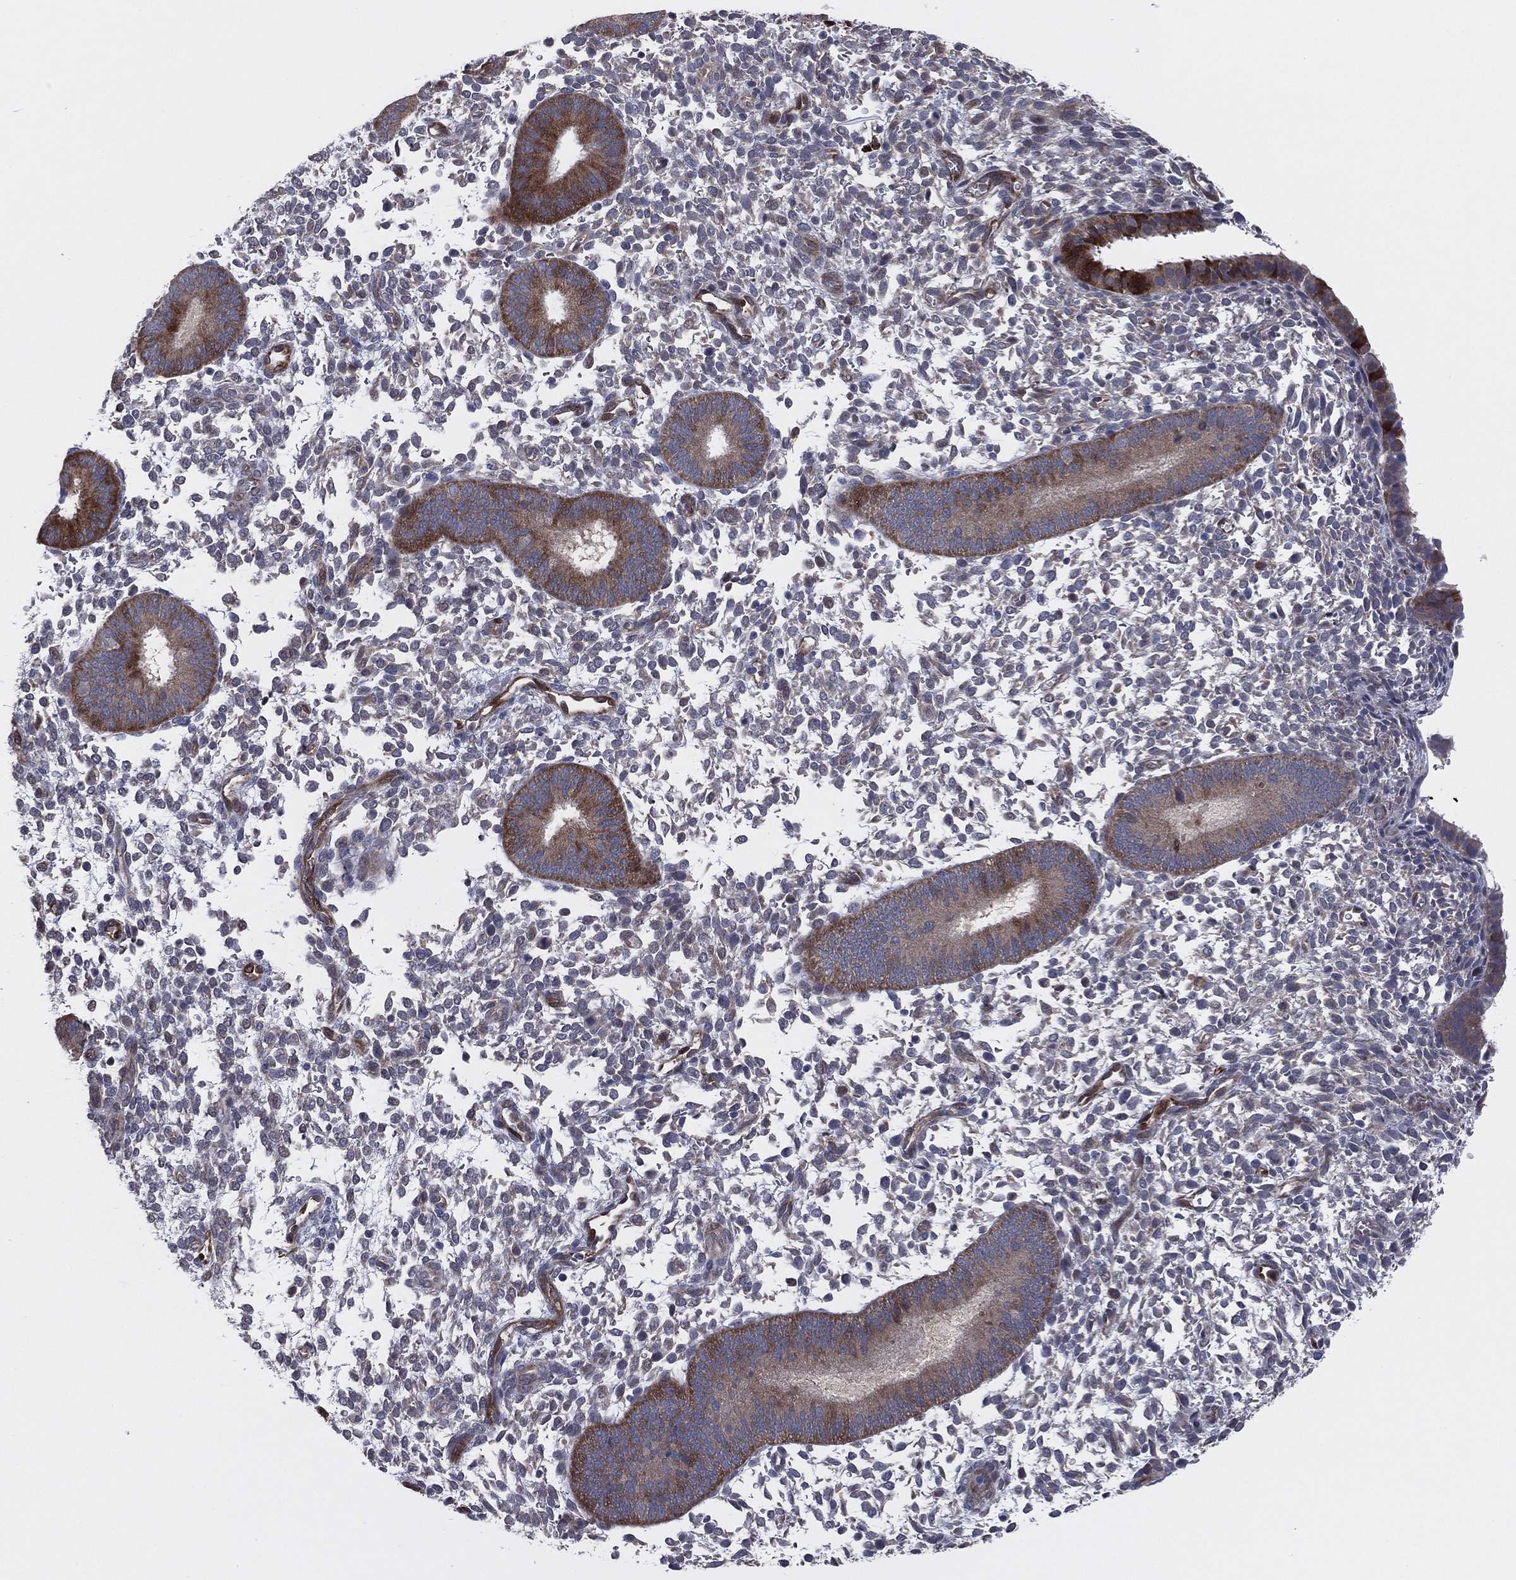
{"staining": {"intensity": "negative", "quantity": "none", "location": "none"}, "tissue": "endometrium", "cell_type": "Cells in endometrial stroma", "image_type": "normal", "snomed": [{"axis": "morphology", "description": "Normal tissue, NOS"}, {"axis": "topography", "description": "Endometrium"}], "caption": "Histopathology image shows no protein staining in cells in endometrial stroma of benign endometrium. (DAB (3,3'-diaminobenzidine) IHC, high magnification).", "gene": "SNCG", "patient": {"sex": "female", "age": 39}}